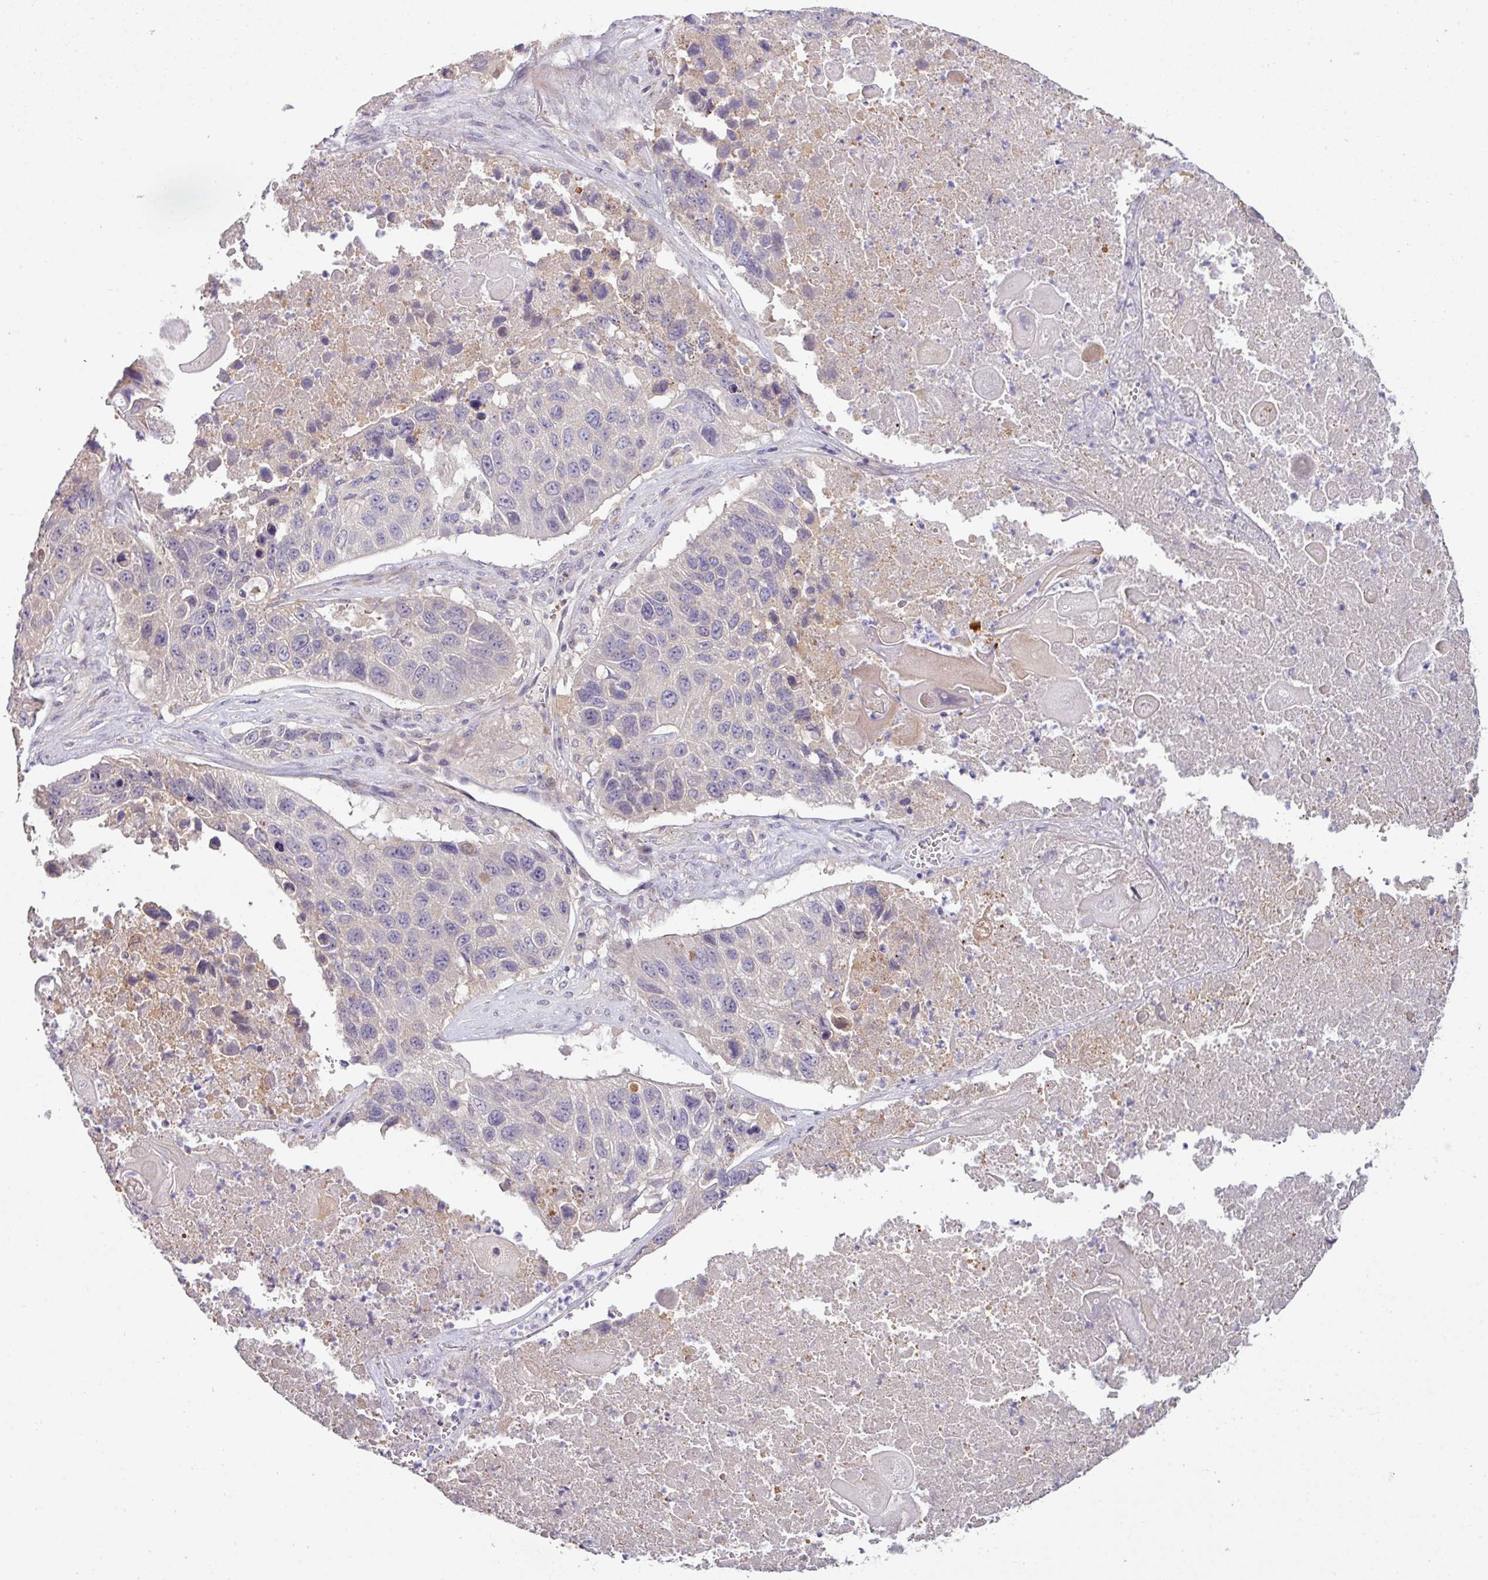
{"staining": {"intensity": "negative", "quantity": "none", "location": "none"}, "tissue": "lung cancer", "cell_type": "Tumor cells", "image_type": "cancer", "snomed": [{"axis": "morphology", "description": "Squamous cell carcinoma, NOS"}, {"axis": "topography", "description": "Lung"}], "caption": "The image shows no significant expression in tumor cells of lung squamous cell carcinoma. (Stains: DAB (3,3'-diaminobenzidine) immunohistochemistry (IHC) with hematoxylin counter stain, Microscopy: brightfield microscopy at high magnification).", "gene": "SLAMF6", "patient": {"sex": "male", "age": 61}}